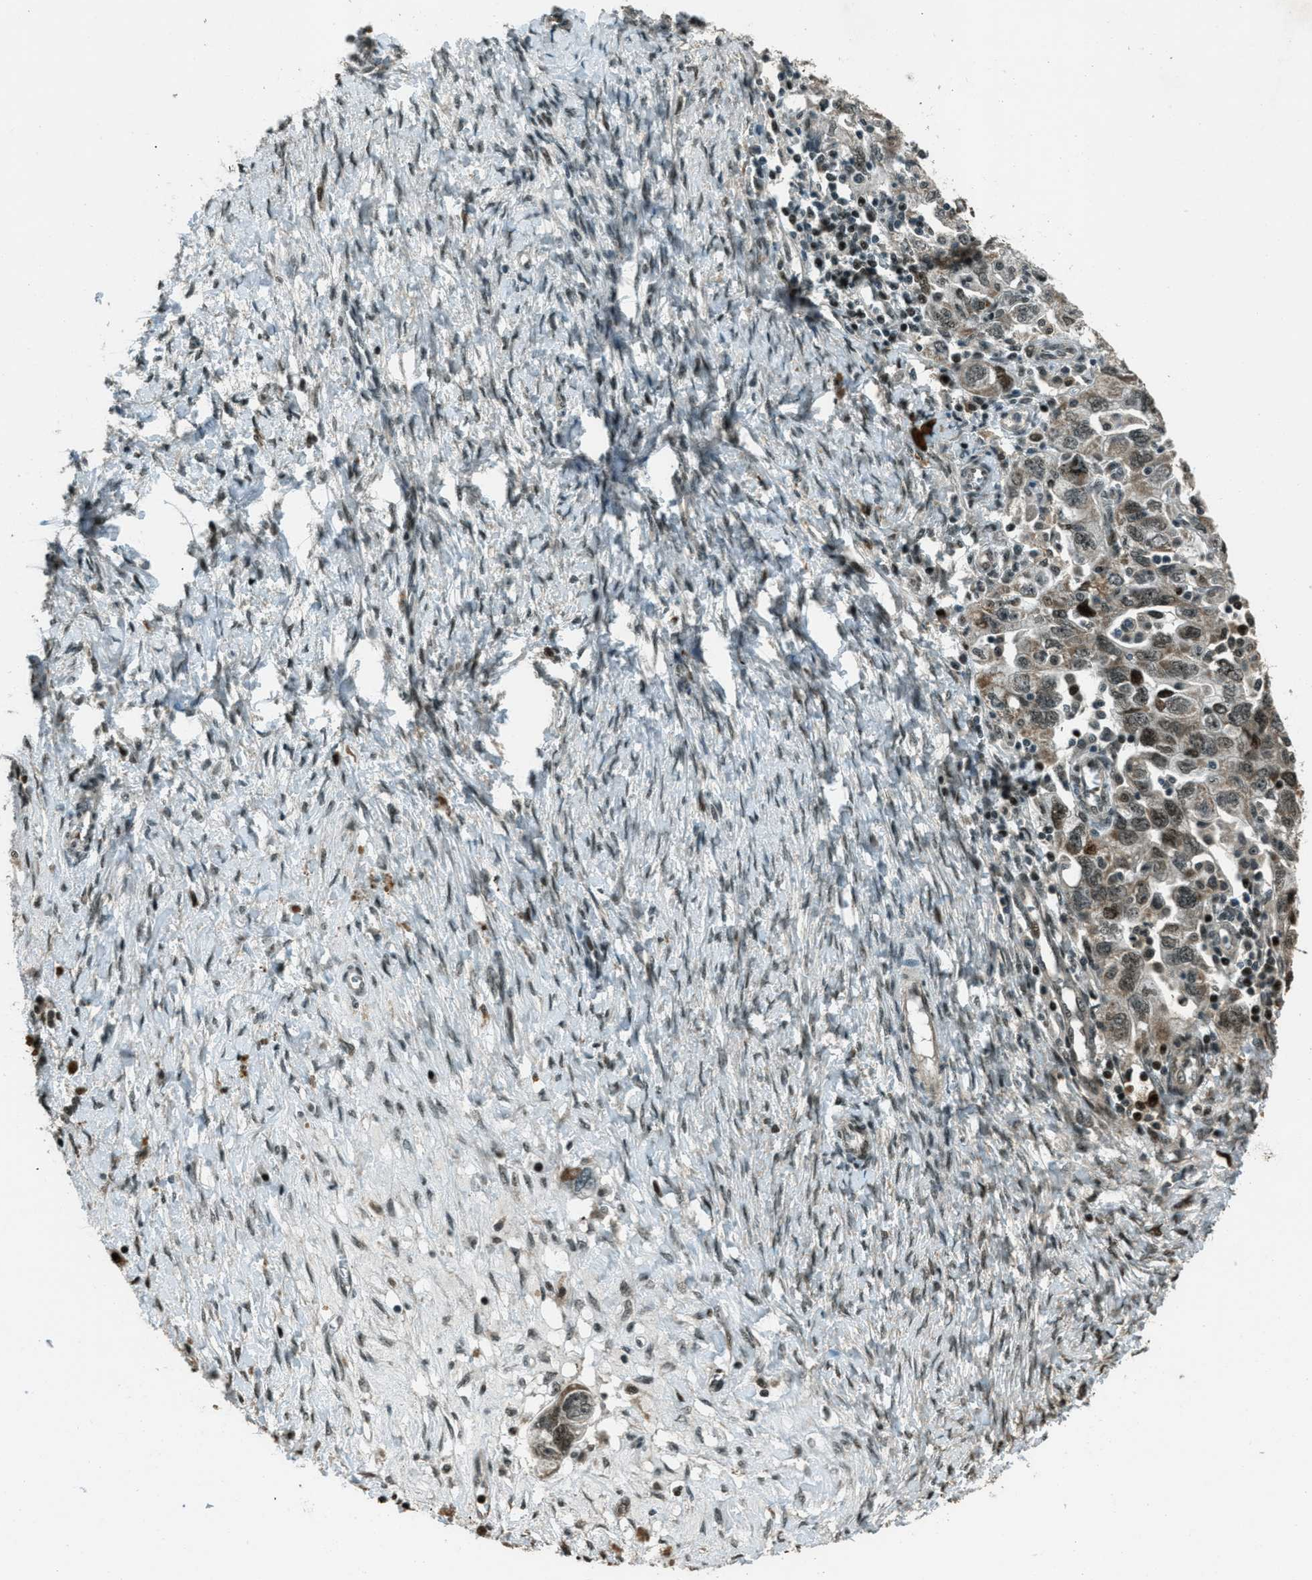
{"staining": {"intensity": "moderate", "quantity": ">75%", "location": "cytoplasmic/membranous,nuclear"}, "tissue": "ovarian cancer", "cell_type": "Tumor cells", "image_type": "cancer", "snomed": [{"axis": "morphology", "description": "Carcinoma, NOS"}, {"axis": "morphology", "description": "Cystadenocarcinoma, serous, NOS"}, {"axis": "topography", "description": "Ovary"}], "caption": "There is medium levels of moderate cytoplasmic/membranous and nuclear positivity in tumor cells of ovarian cancer (carcinoma), as demonstrated by immunohistochemical staining (brown color).", "gene": "TARDBP", "patient": {"sex": "female", "age": 69}}